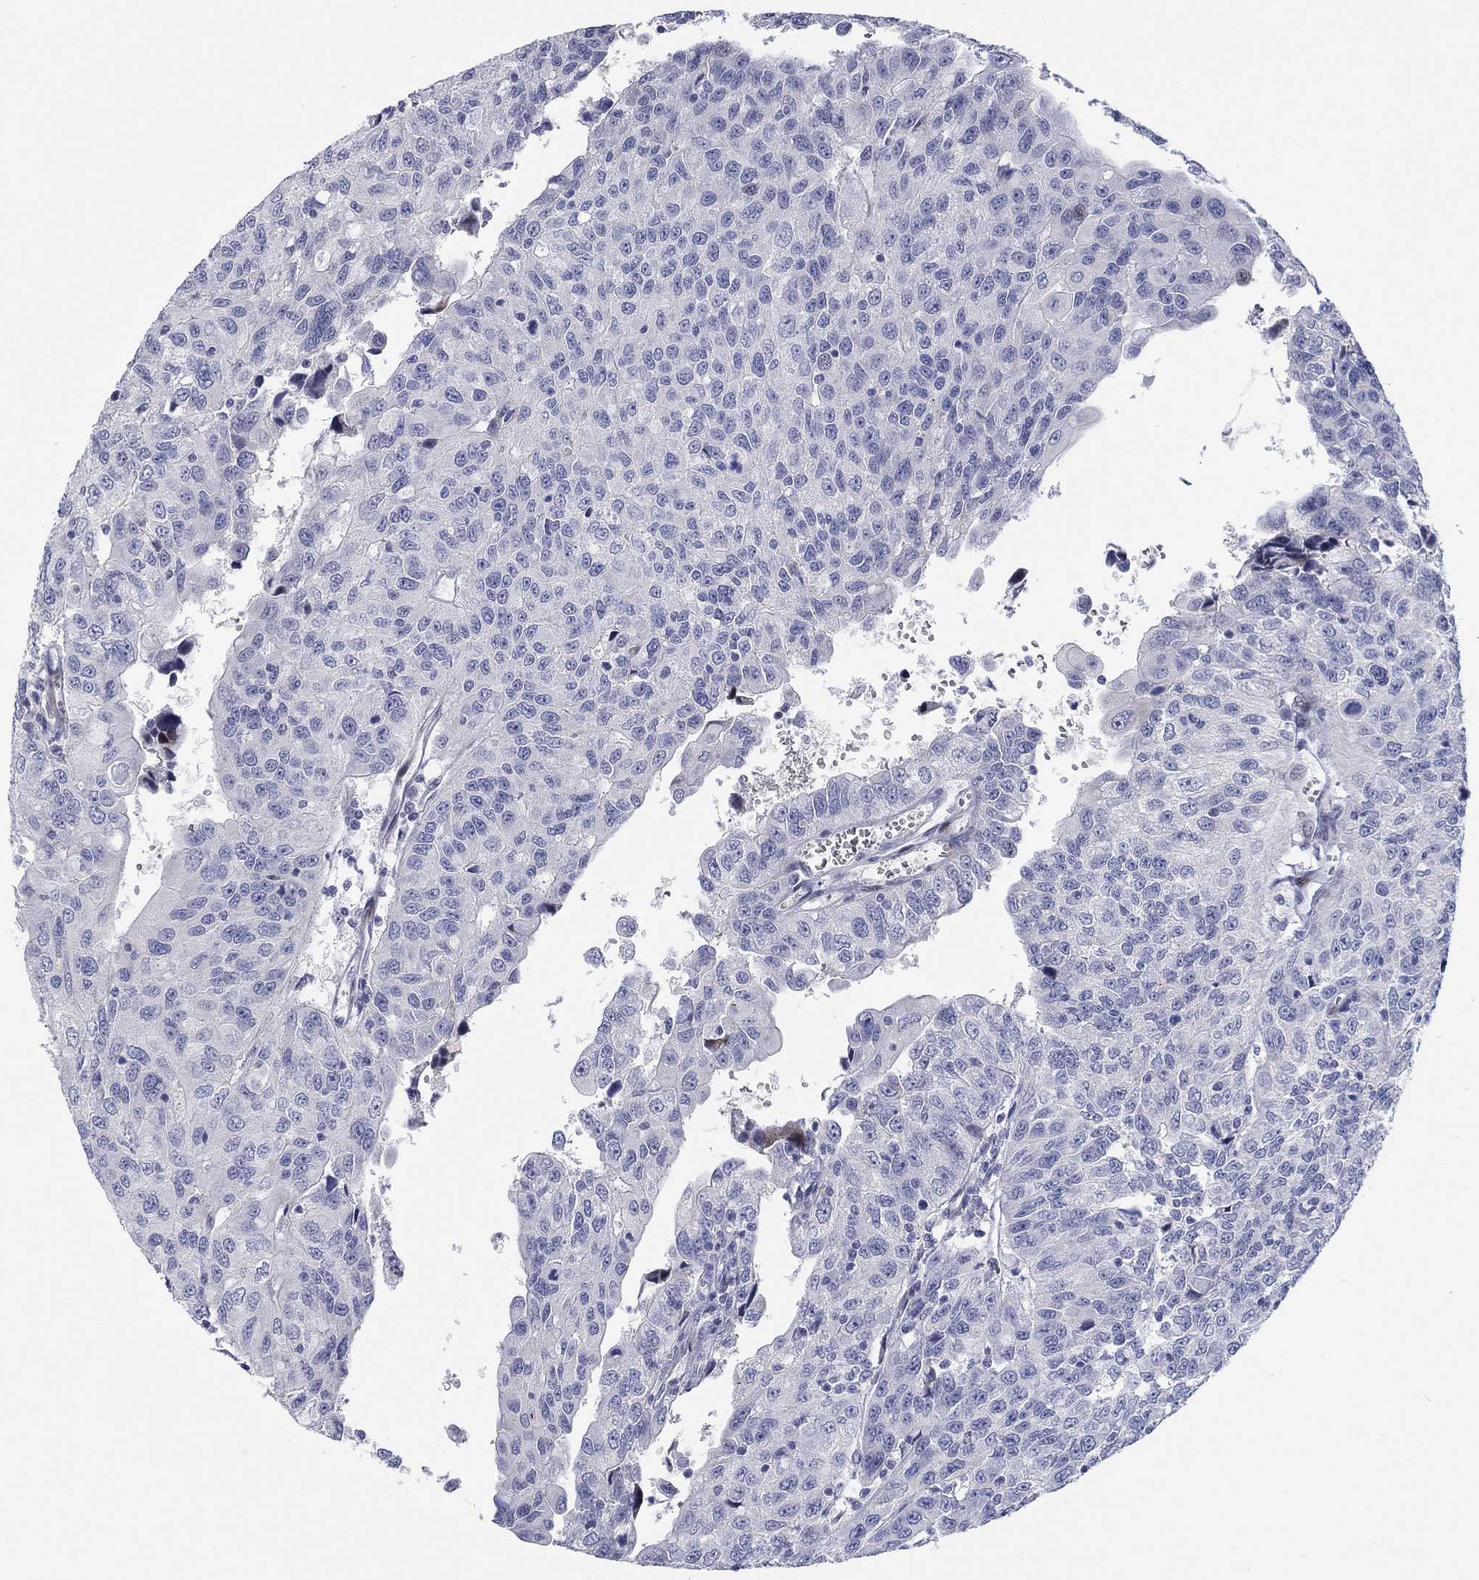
{"staining": {"intensity": "negative", "quantity": "none", "location": "none"}, "tissue": "urothelial cancer", "cell_type": "Tumor cells", "image_type": "cancer", "snomed": [{"axis": "morphology", "description": "Urothelial carcinoma, NOS"}, {"axis": "morphology", "description": "Urothelial carcinoma, High grade"}, {"axis": "topography", "description": "Urinary bladder"}], "caption": "Immunohistochemistry histopathology image of neoplastic tissue: human high-grade urothelial carcinoma stained with DAB demonstrates no significant protein positivity in tumor cells.", "gene": "ARHGAP36", "patient": {"sex": "female", "age": 73}}